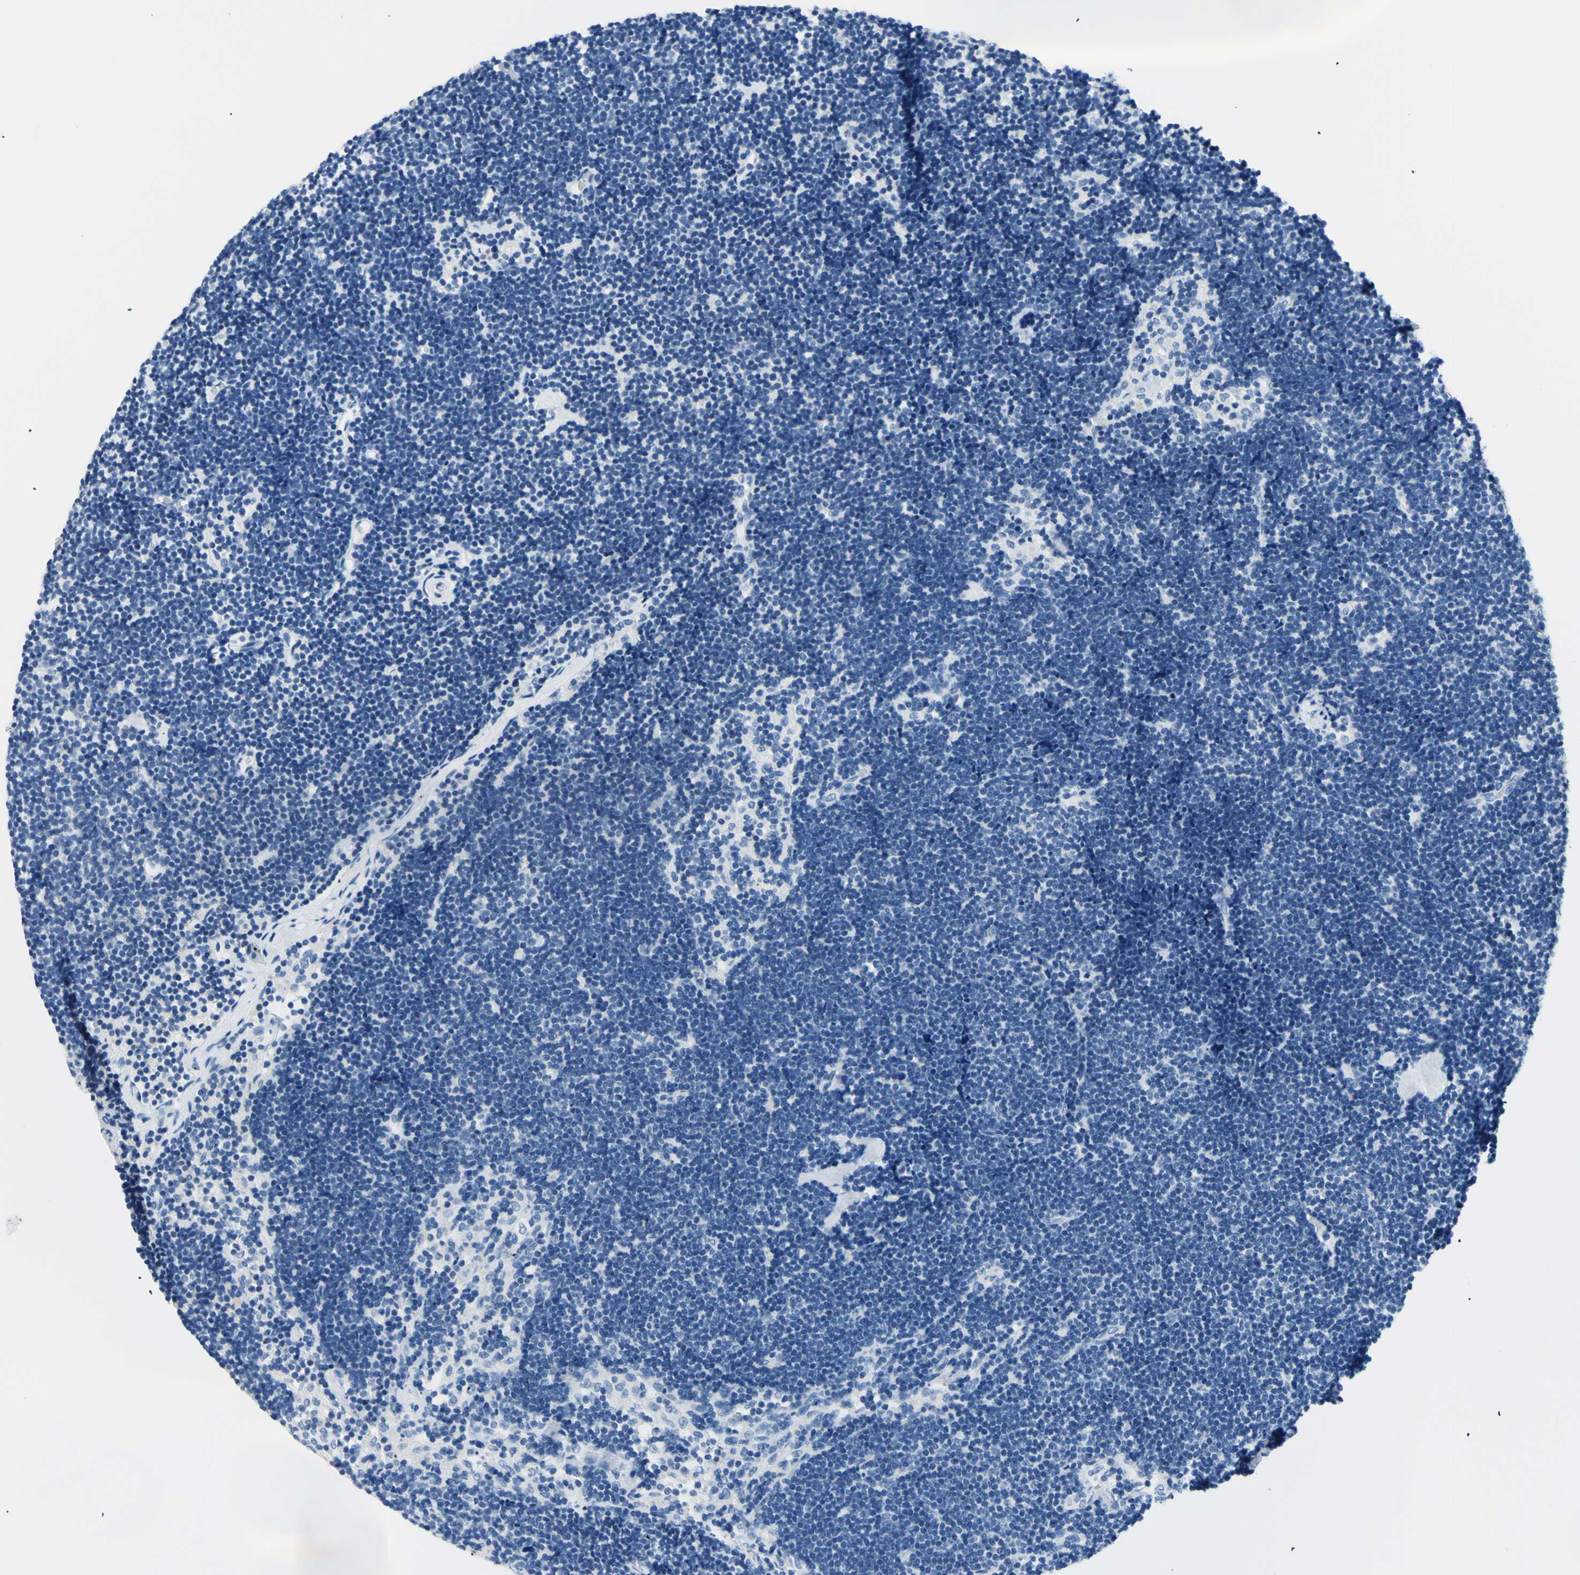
{"staining": {"intensity": "negative", "quantity": "none", "location": "none"}, "tissue": "lymph node", "cell_type": "Germinal center cells", "image_type": "normal", "snomed": [{"axis": "morphology", "description": "Normal tissue, NOS"}, {"axis": "topography", "description": "Lymph node"}], "caption": "A high-resolution micrograph shows IHC staining of unremarkable lymph node, which demonstrates no significant staining in germinal center cells.", "gene": "HPCA", "patient": {"sex": "male", "age": 63}}